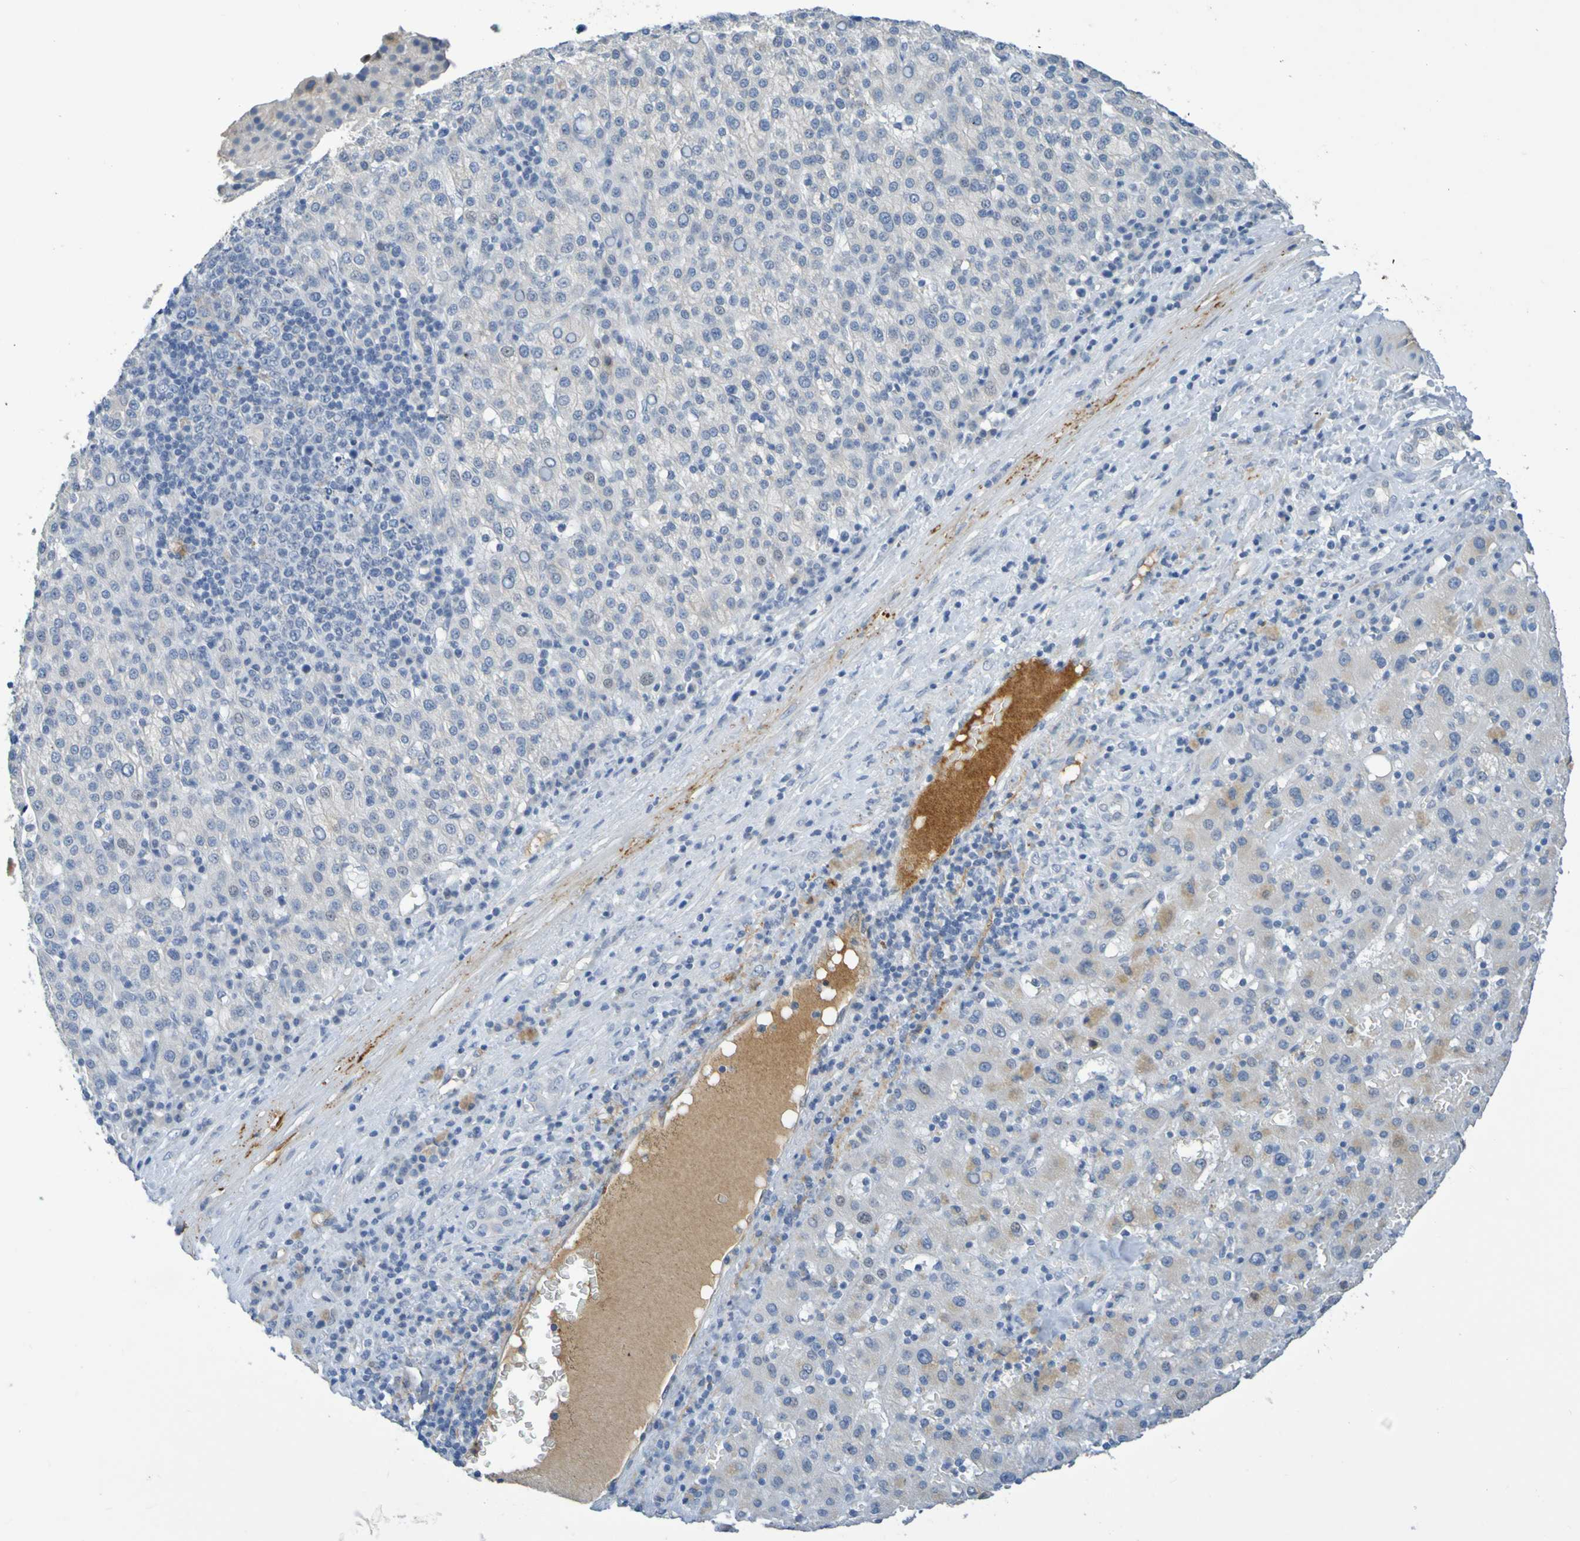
{"staining": {"intensity": "weak", "quantity": "<25%", "location": "cytoplasmic/membranous"}, "tissue": "liver cancer", "cell_type": "Tumor cells", "image_type": "cancer", "snomed": [{"axis": "morphology", "description": "Carcinoma, Hepatocellular, NOS"}, {"axis": "topography", "description": "Liver"}], "caption": "Immunohistochemical staining of human liver cancer (hepatocellular carcinoma) displays no significant staining in tumor cells.", "gene": "IL10", "patient": {"sex": "female", "age": 58}}